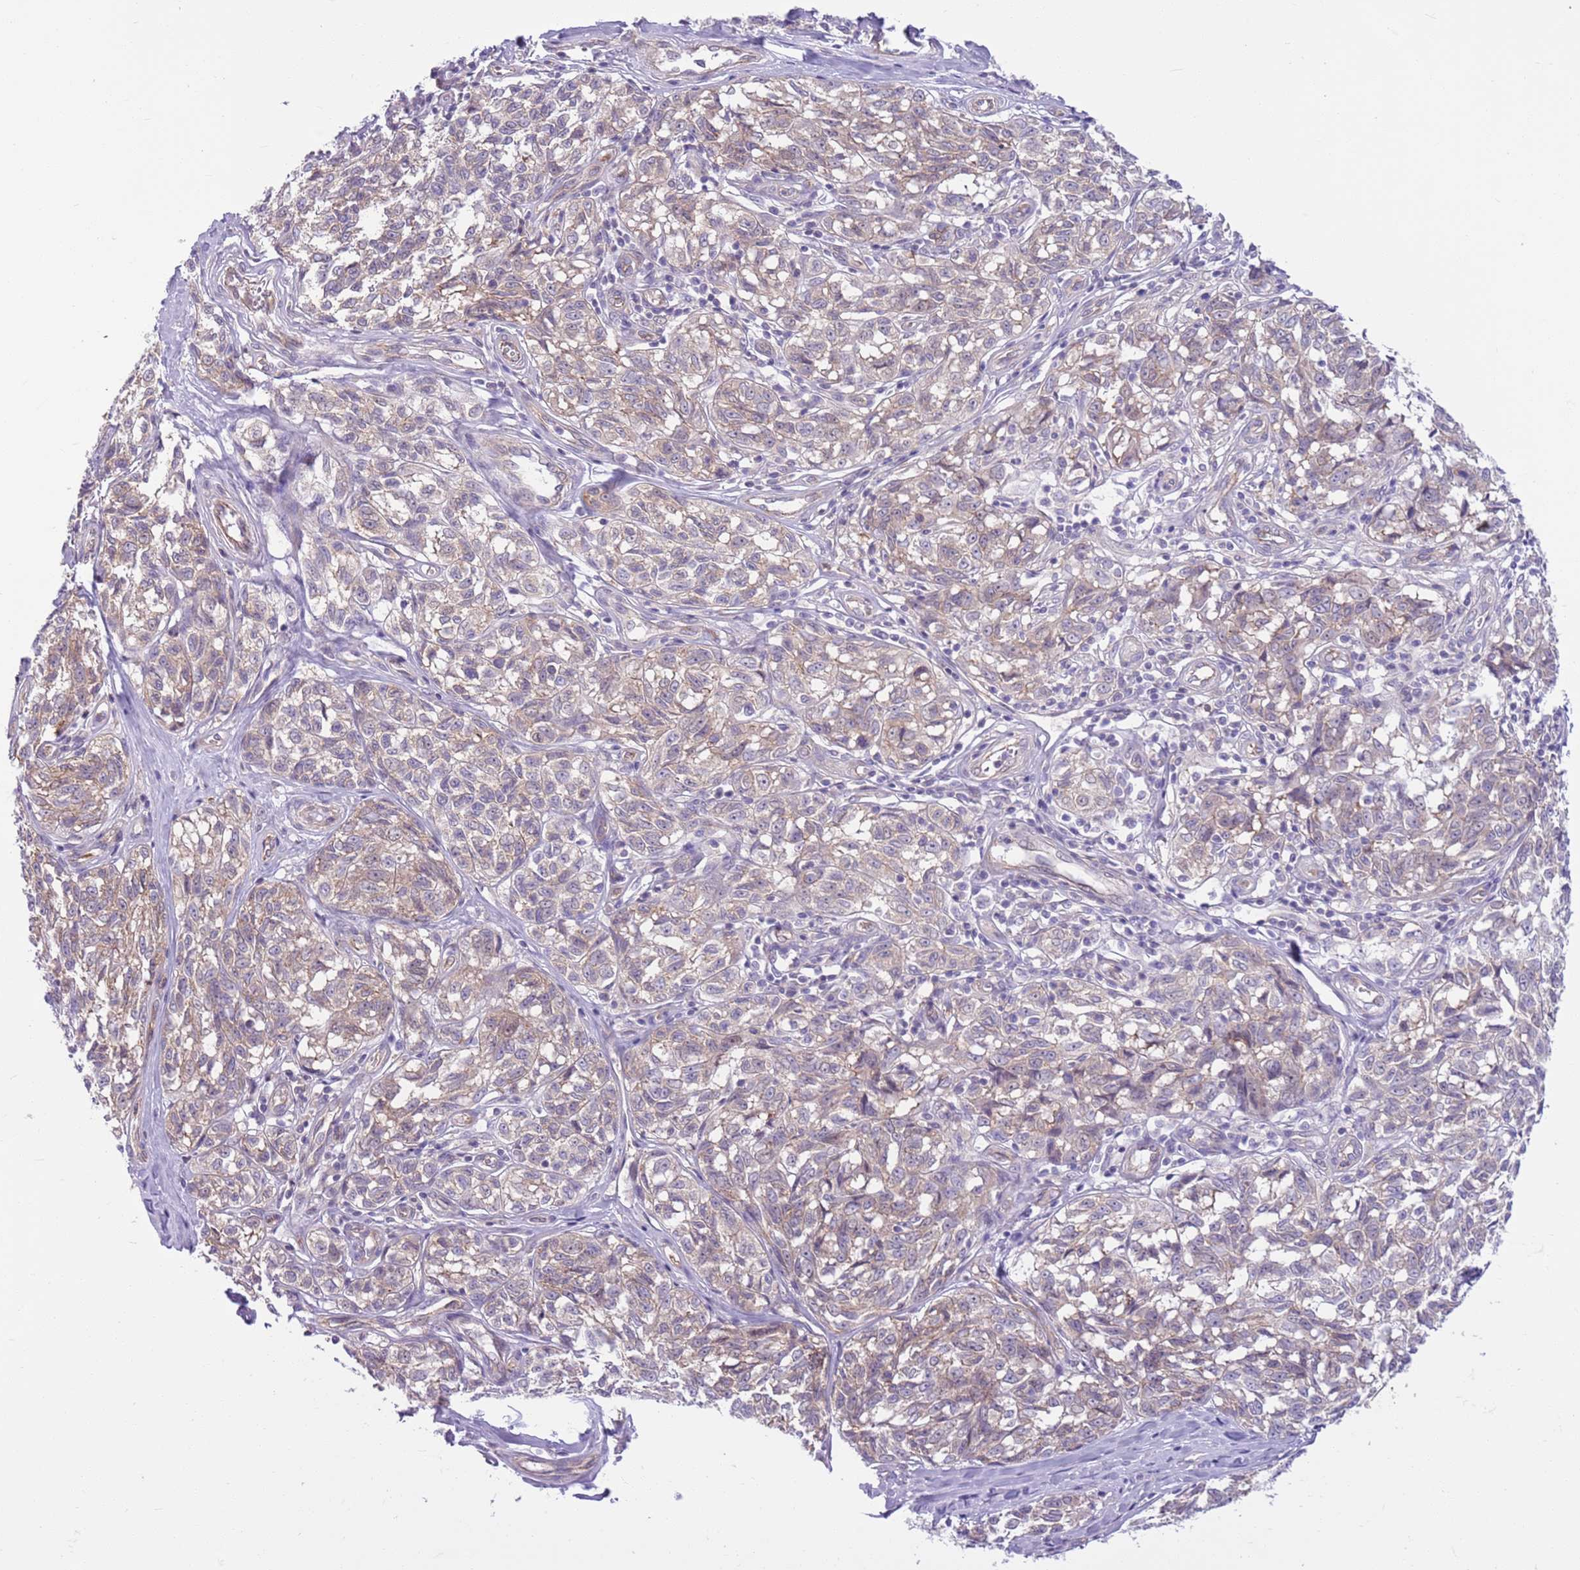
{"staining": {"intensity": "weak", "quantity": "25%-75%", "location": "cytoplasmic/membranous"}, "tissue": "melanoma", "cell_type": "Tumor cells", "image_type": "cancer", "snomed": [{"axis": "morphology", "description": "Normal tissue, NOS"}, {"axis": "morphology", "description": "Malignant melanoma, NOS"}, {"axis": "topography", "description": "Skin"}], "caption": "Human malignant melanoma stained with a brown dye displays weak cytoplasmic/membranous positive expression in about 25%-75% of tumor cells.", "gene": "PARP8", "patient": {"sex": "female", "age": 64}}